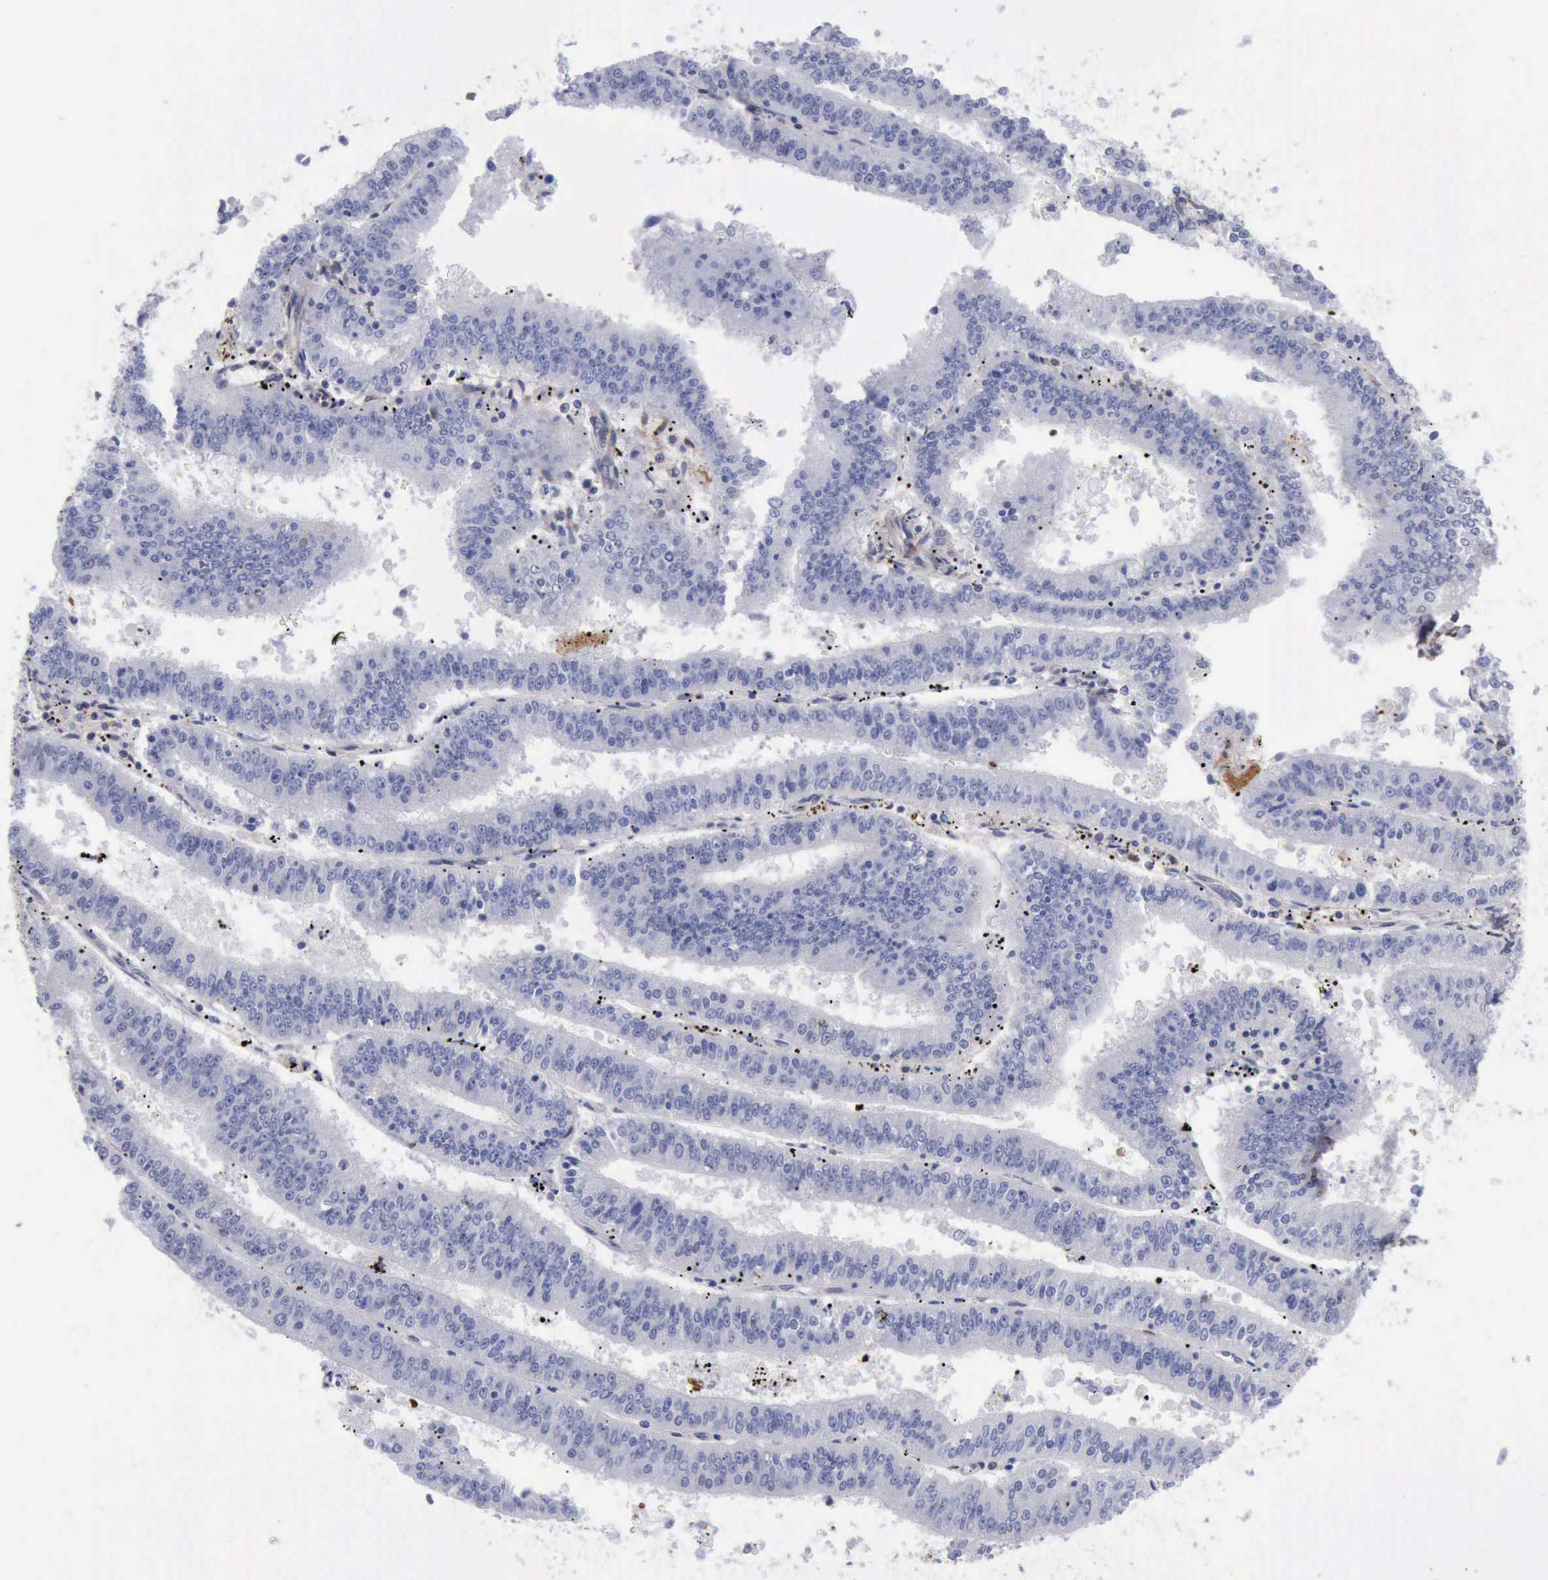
{"staining": {"intensity": "negative", "quantity": "none", "location": "none"}, "tissue": "endometrial cancer", "cell_type": "Tumor cells", "image_type": "cancer", "snomed": [{"axis": "morphology", "description": "Adenocarcinoma, NOS"}, {"axis": "topography", "description": "Endometrium"}], "caption": "Tumor cells show no significant protein expression in adenocarcinoma (endometrial).", "gene": "FHL1", "patient": {"sex": "female", "age": 66}}